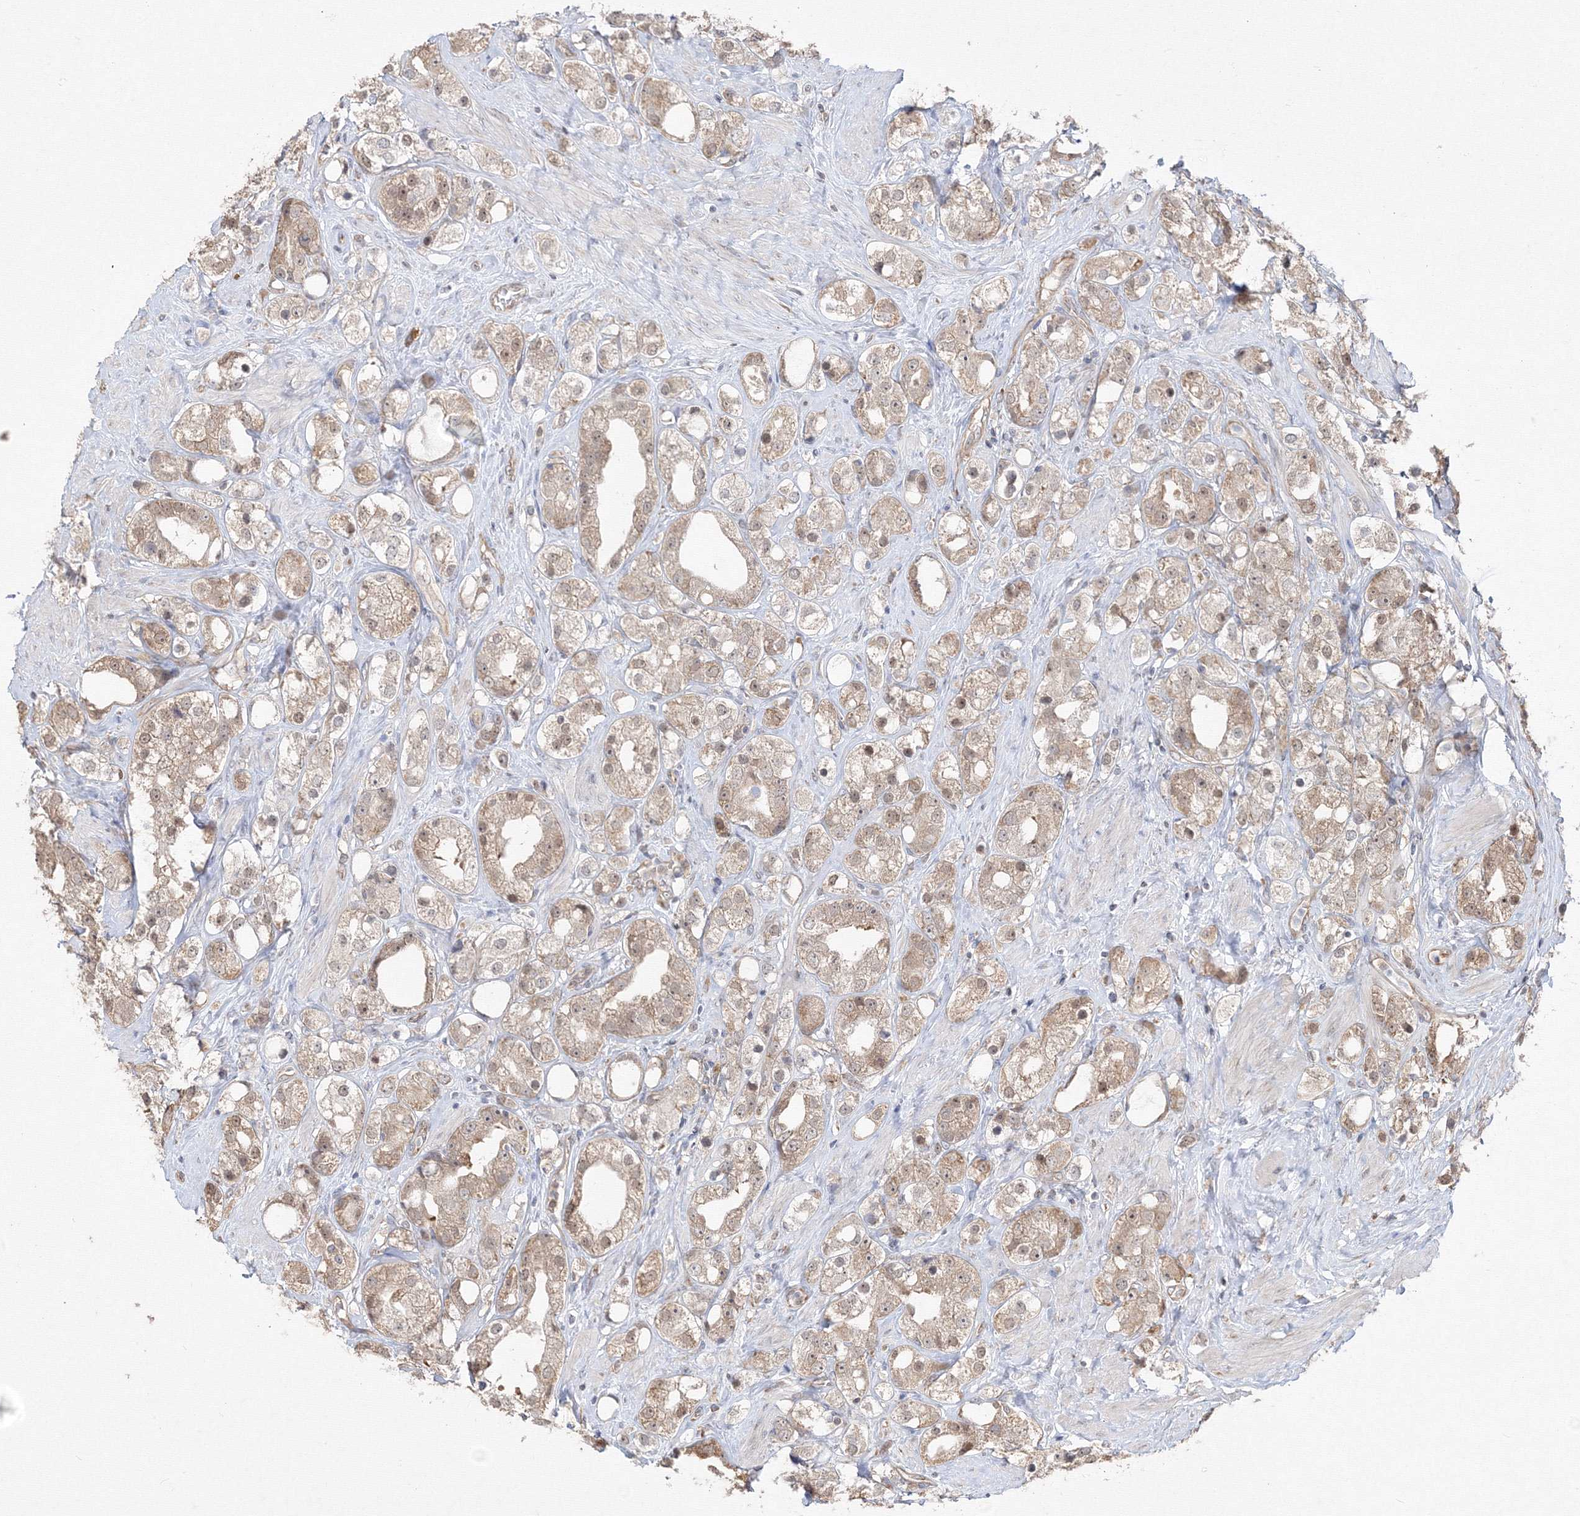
{"staining": {"intensity": "weak", "quantity": ">75%", "location": "cytoplasmic/membranous"}, "tissue": "prostate cancer", "cell_type": "Tumor cells", "image_type": "cancer", "snomed": [{"axis": "morphology", "description": "Adenocarcinoma, NOS"}, {"axis": "topography", "description": "Prostate"}], "caption": "Adenocarcinoma (prostate) tissue shows weak cytoplasmic/membranous expression in approximately >75% of tumor cells, visualized by immunohistochemistry. The staining is performed using DAB brown chromogen to label protein expression. The nuclei are counter-stained blue using hematoxylin.", "gene": "FBXL8", "patient": {"sex": "male", "age": 79}}